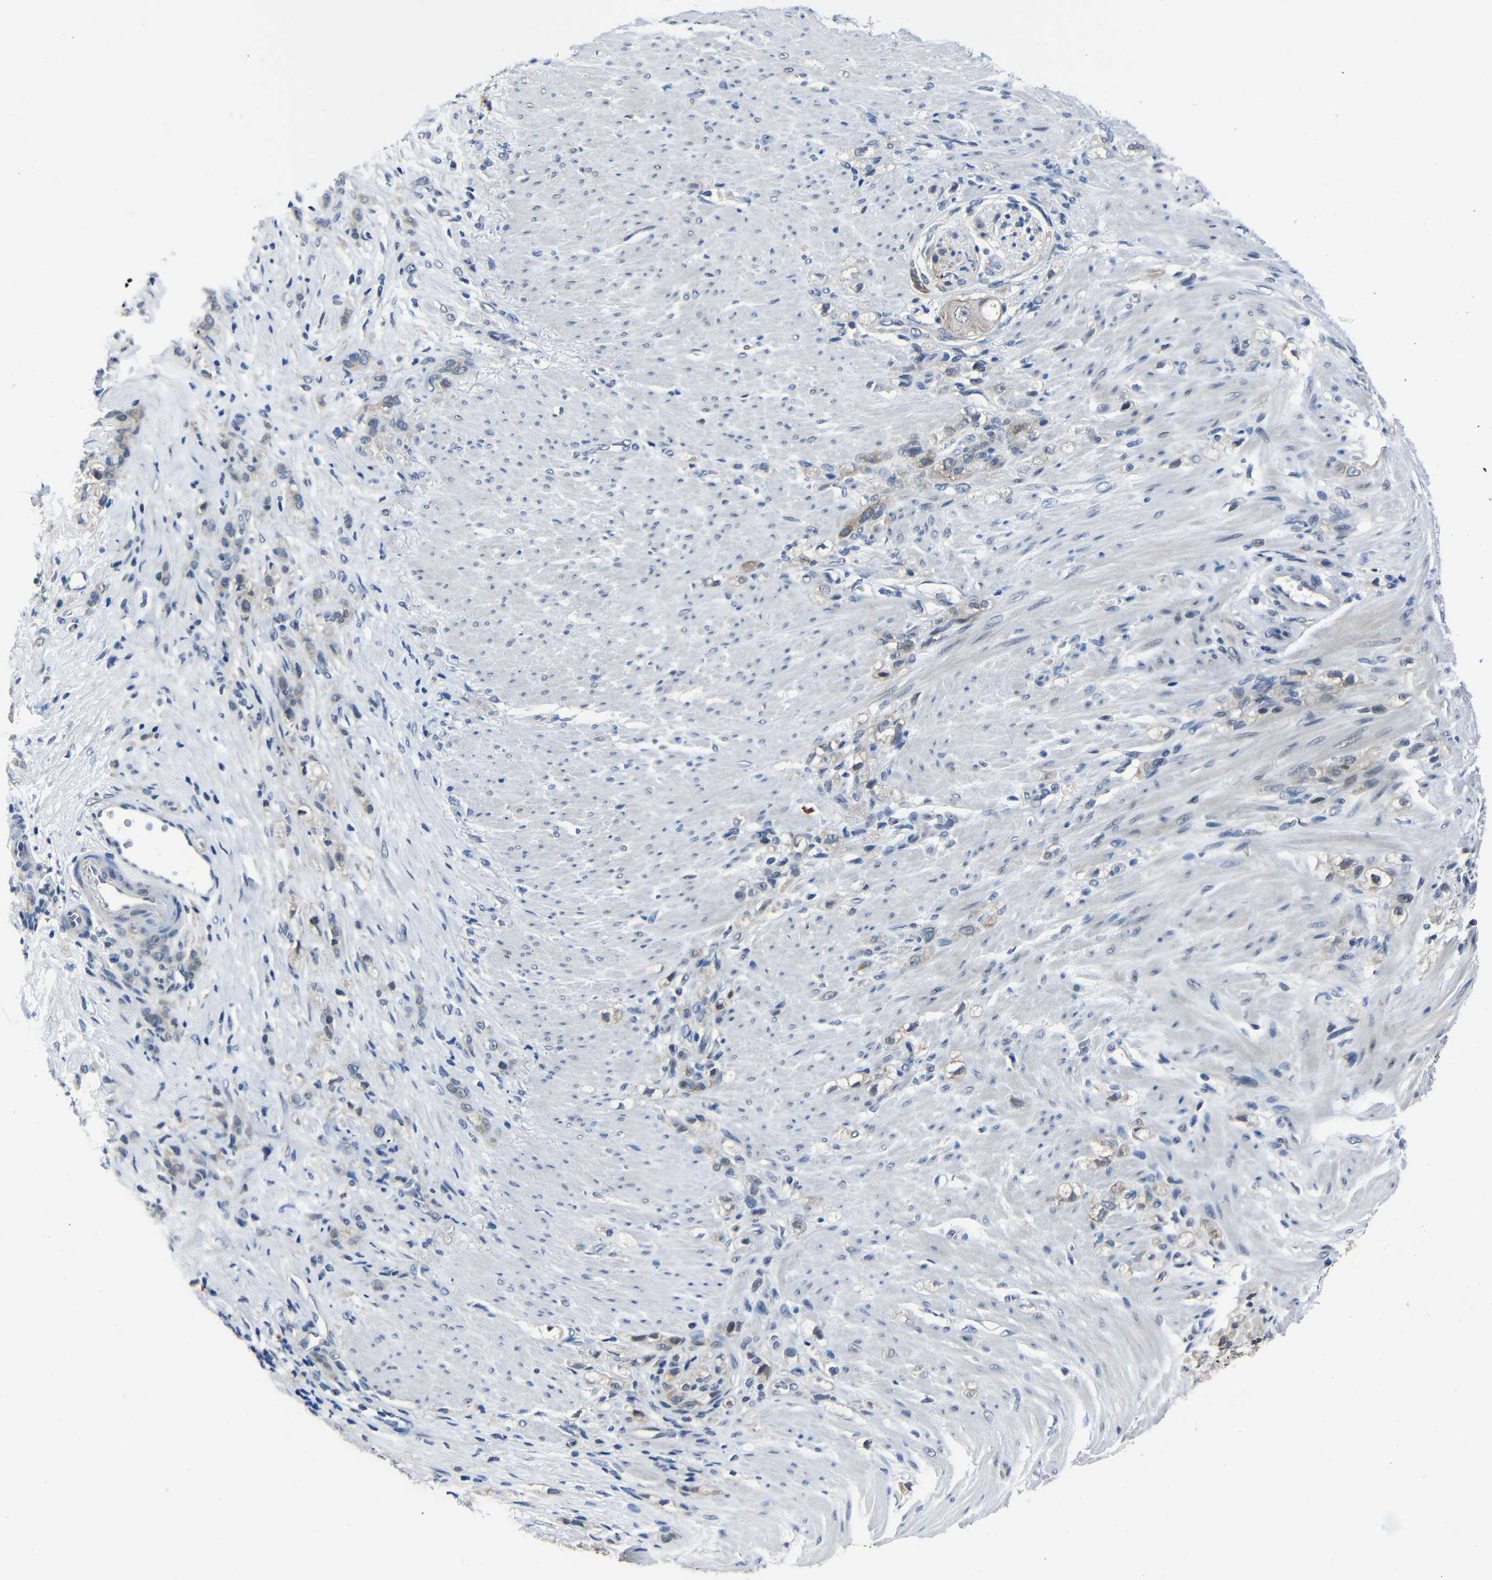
{"staining": {"intensity": "weak", "quantity": "<25%", "location": "cytoplasmic/membranous"}, "tissue": "stomach cancer", "cell_type": "Tumor cells", "image_type": "cancer", "snomed": [{"axis": "morphology", "description": "Adenocarcinoma, NOS"}, {"axis": "topography", "description": "Stomach"}], "caption": "Immunohistochemistry of human stomach cancer exhibits no expression in tumor cells.", "gene": "SEMA4B", "patient": {"sex": "male", "age": 82}}